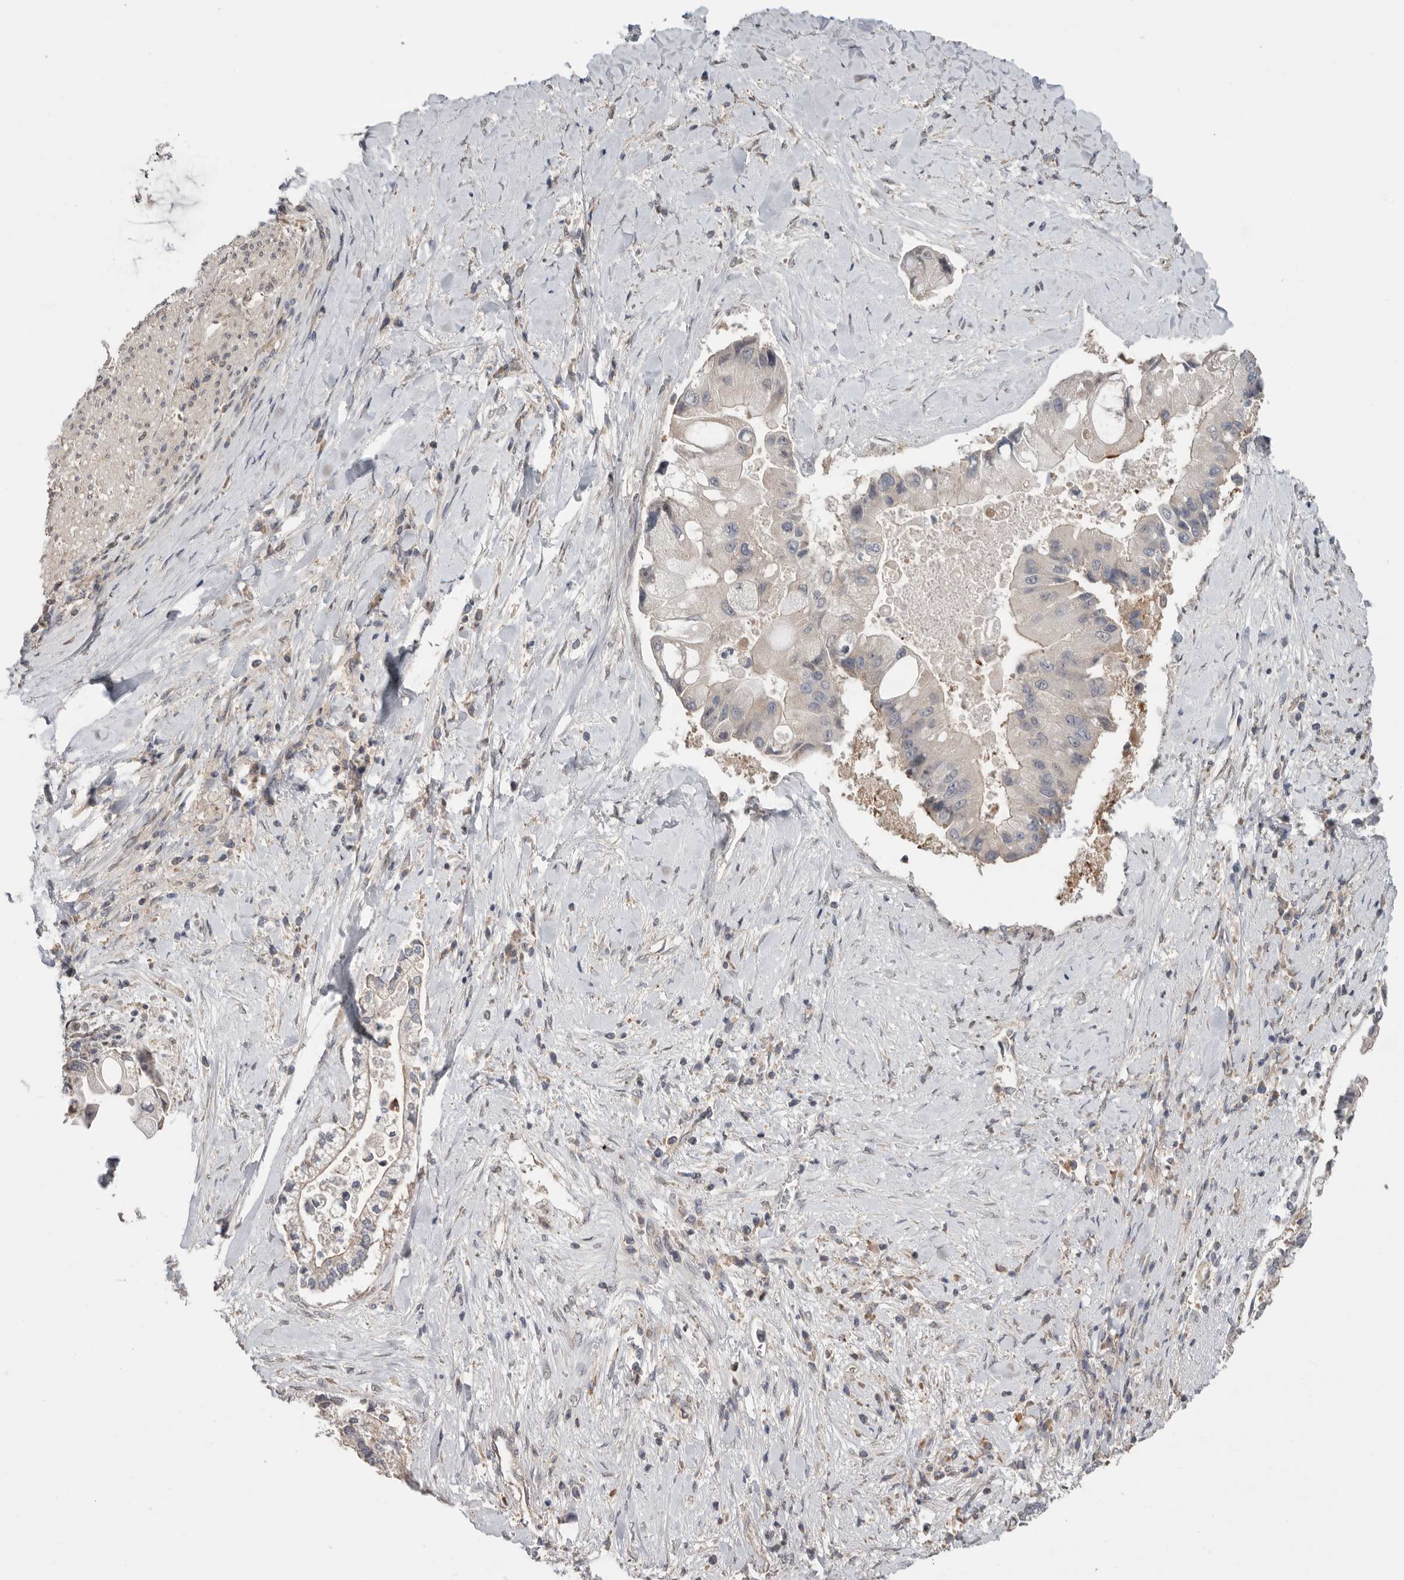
{"staining": {"intensity": "negative", "quantity": "none", "location": "none"}, "tissue": "liver cancer", "cell_type": "Tumor cells", "image_type": "cancer", "snomed": [{"axis": "morphology", "description": "Cholangiocarcinoma"}, {"axis": "topography", "description": "Liver"}], "caption": "This is a photomicrograph of immunohistochemistry (IHC) staining of liver cancer, which shows no staining in tumor cells.", "gene": "KLK5", "patient": {"sex": "male", "age": 50}}